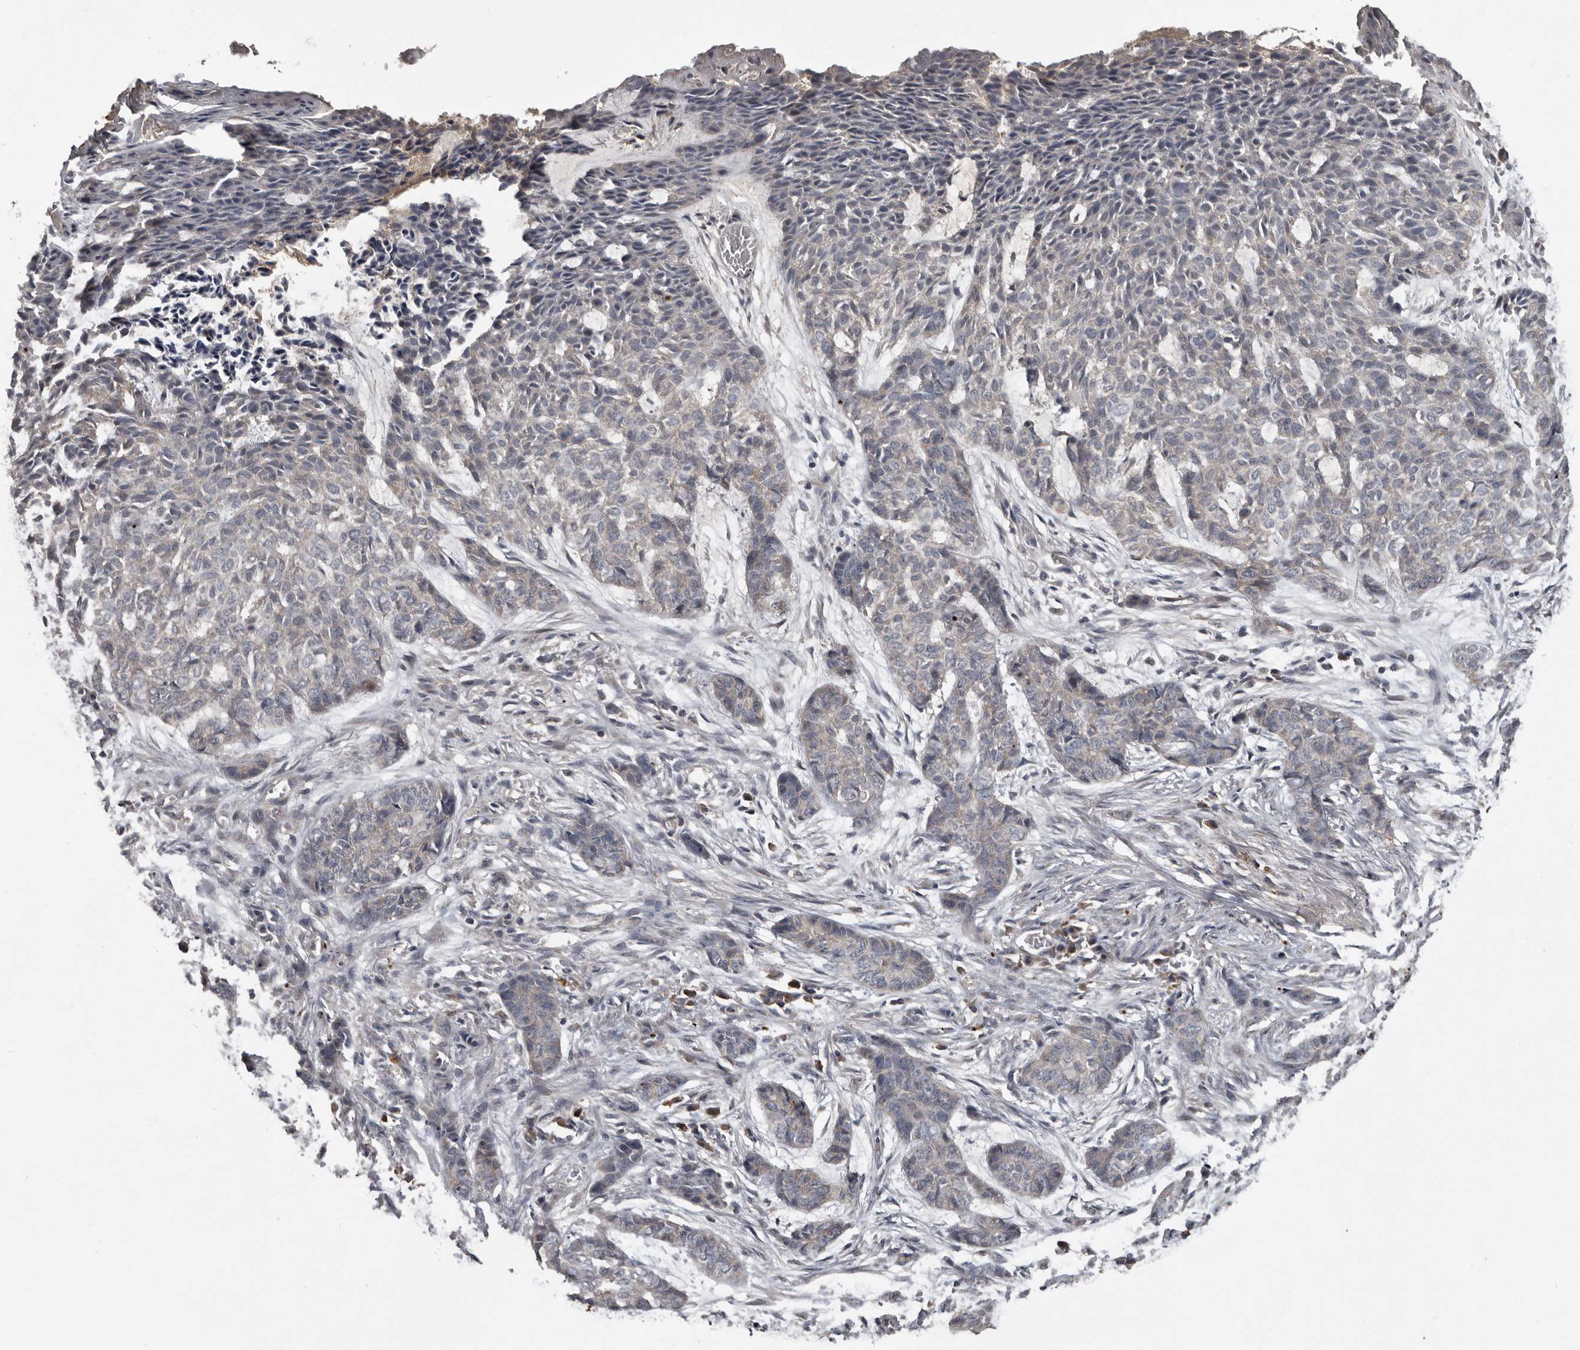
{"staining": {"intensity": "negative", "quantity": "none", "location": "none"}, "tissue": "skin cancer", "cell_type": "Tumor cells", "image_type": "cancer", "snomed": [{"axis": "morphology", "description": "Basal cell carcinoma"}, {"axis": "topography", "description": "Skin"}], "caption": "Immunohistochemistry (IHC) micrograph of skin cancer (basal cell carcinoma) stained for a protein (brown), which displays no expression in tumor cells. The staining is performed using DAB brown chromogen with nuclei counter-stained in using hematoxylin.", "gene": "NMUR1", "patient": {"sex": "female", "age": 64}}